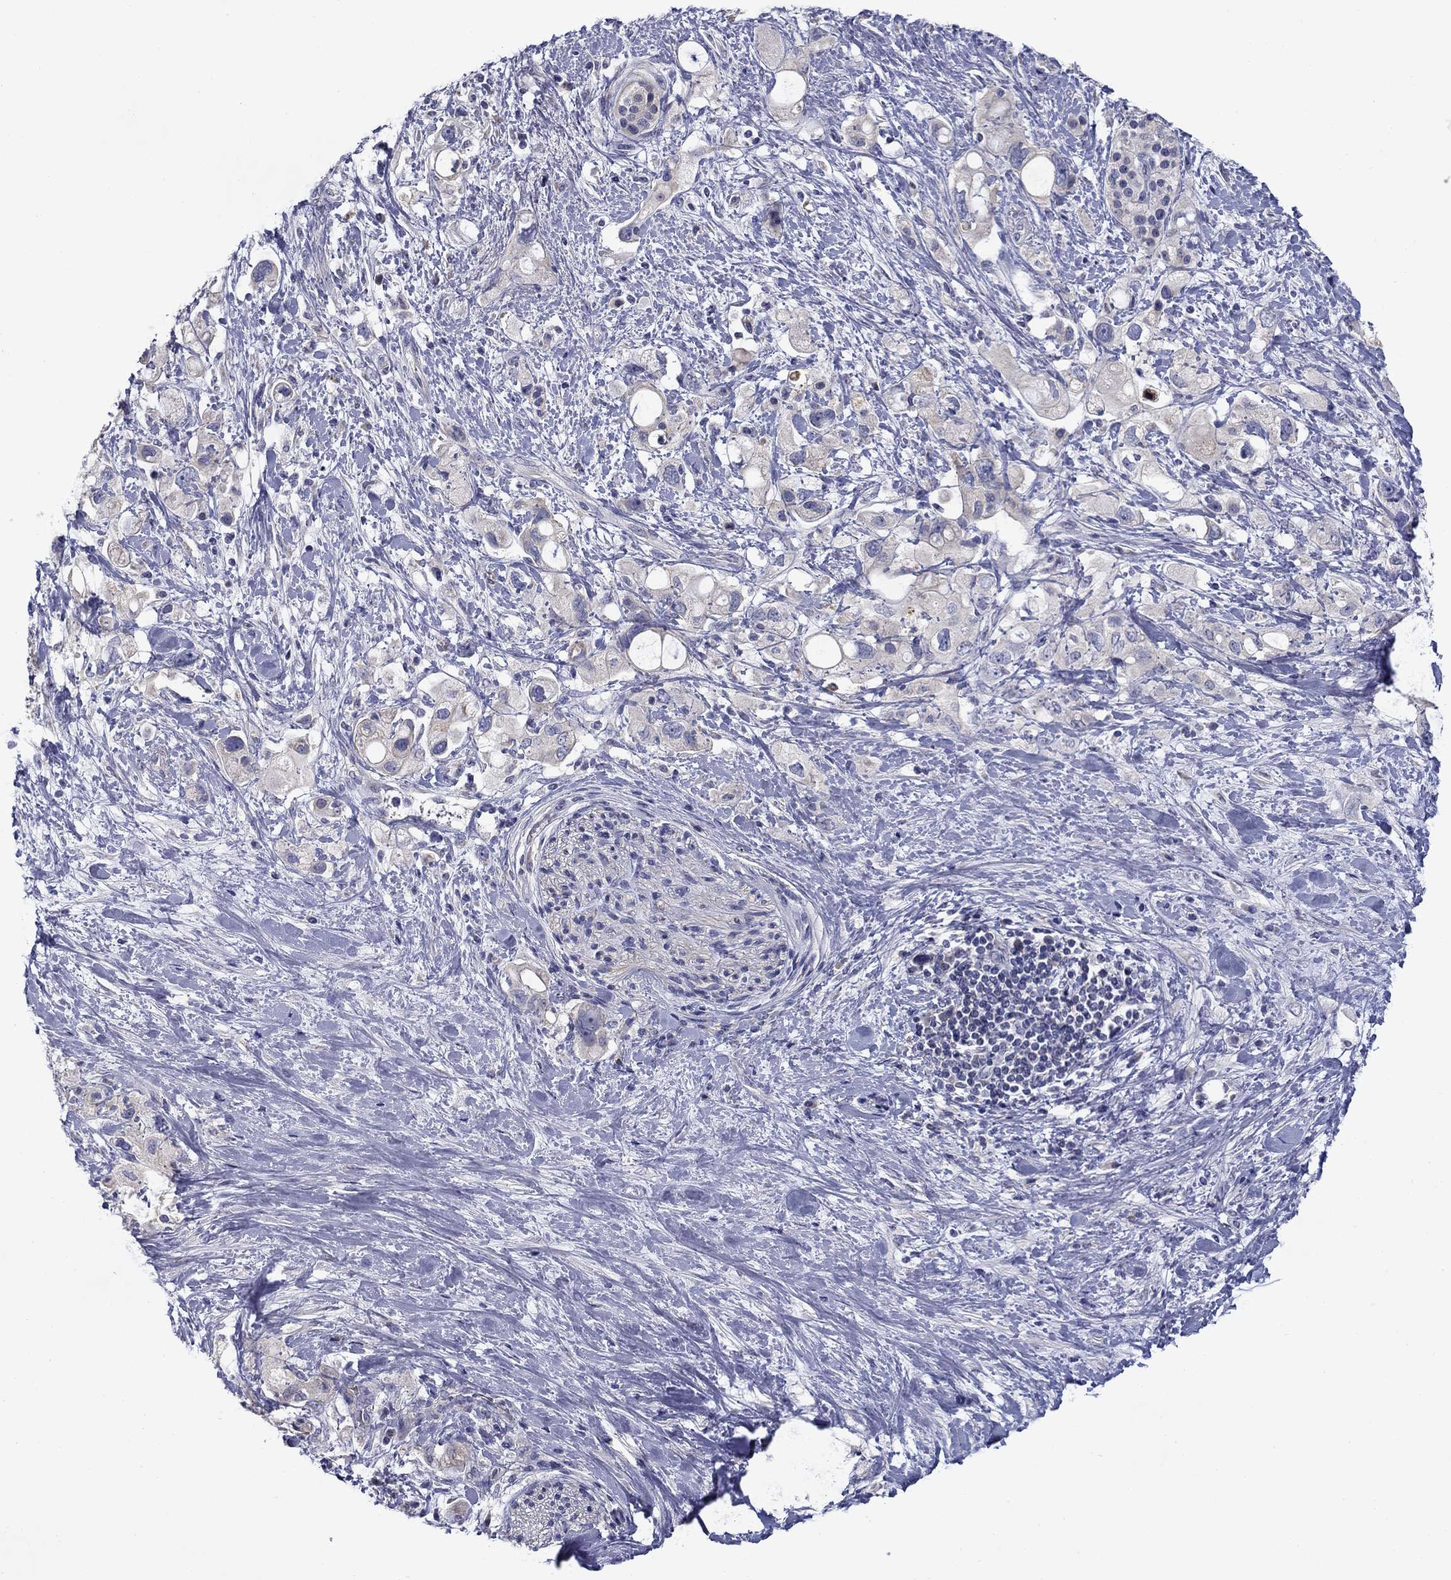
{"staining": {"intensity": "negative", "quantity": "none", "location": "none"}, "tissue": "pancreatic cancer", "cell_type": "Tumor cells", "image_type": "cancer", "snomed": [{"axis": "morphology", "description": "Adenocarcinoma, NOS"}, {"axis": "topography", "description": "Pancreas"}], "caption": "Immunohistochemistry image of human pancreatic cancer (adenocarcinoma) stained for a protein (brown), which shows no positivity in tumor cells.", "gene": "SPATA7", "patient": {"sex": "female", "age": 56}}